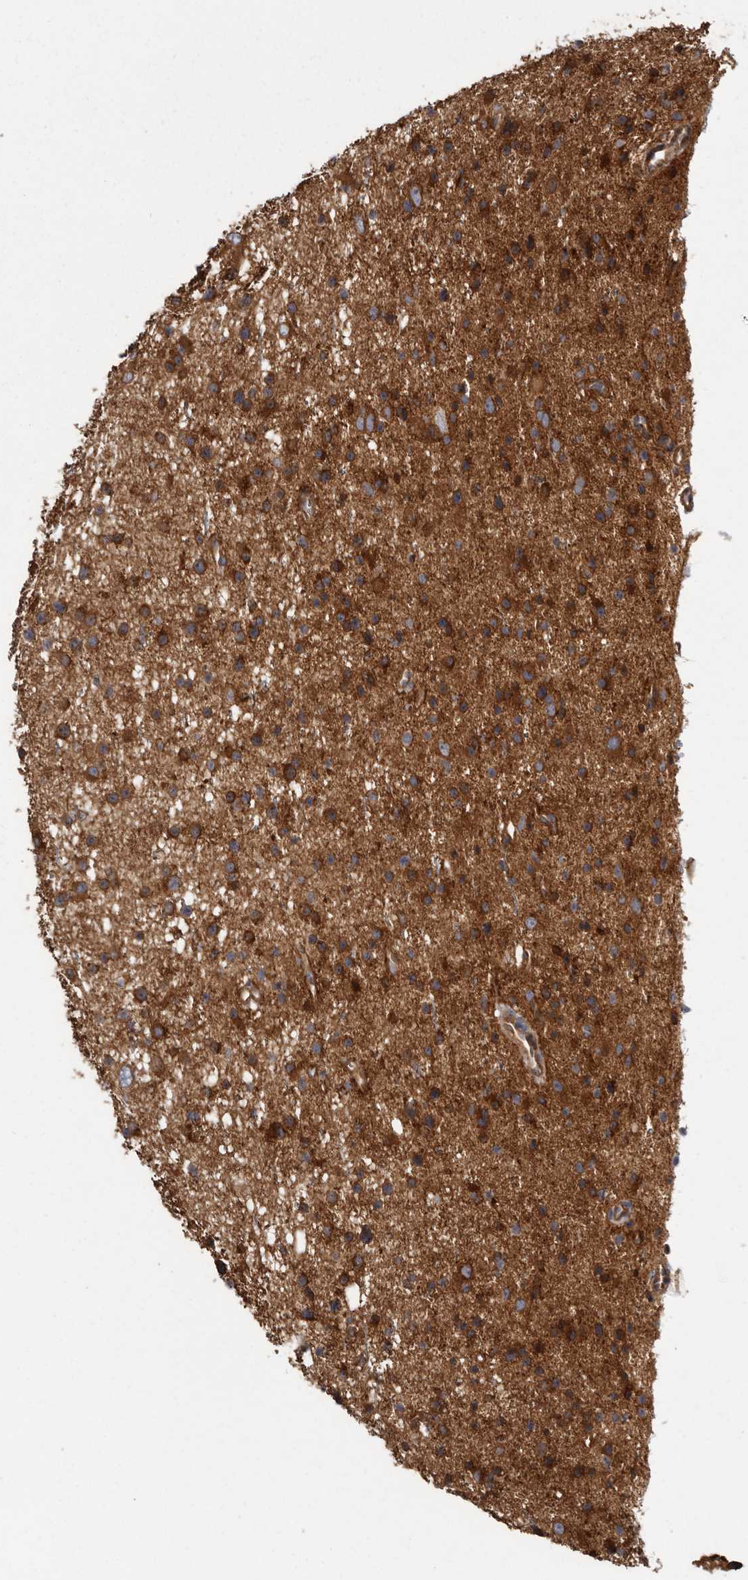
{"staining": {"intensity": "strong", "quantity": ">75%", "location": "cytoplasmic/membranous"}, "tissue": "glioma", "cell_type": "Tumor cells", "image_type": "cancer", "snomed": [{"axis": "morphology", "description": "Glioma, malignant, Low grade"}, {"axis": "topography", "description": "Cerebral cortex"}], "caption": "Strong cytoplasmic/membranous protein expression is appreciated in about >75% of tumor cells in malignant low-grade glioma. (IHC, brightfield microscopy, high magnification).", "gene": "ENAH", "patient": {"sex": "female", "age": 39}}